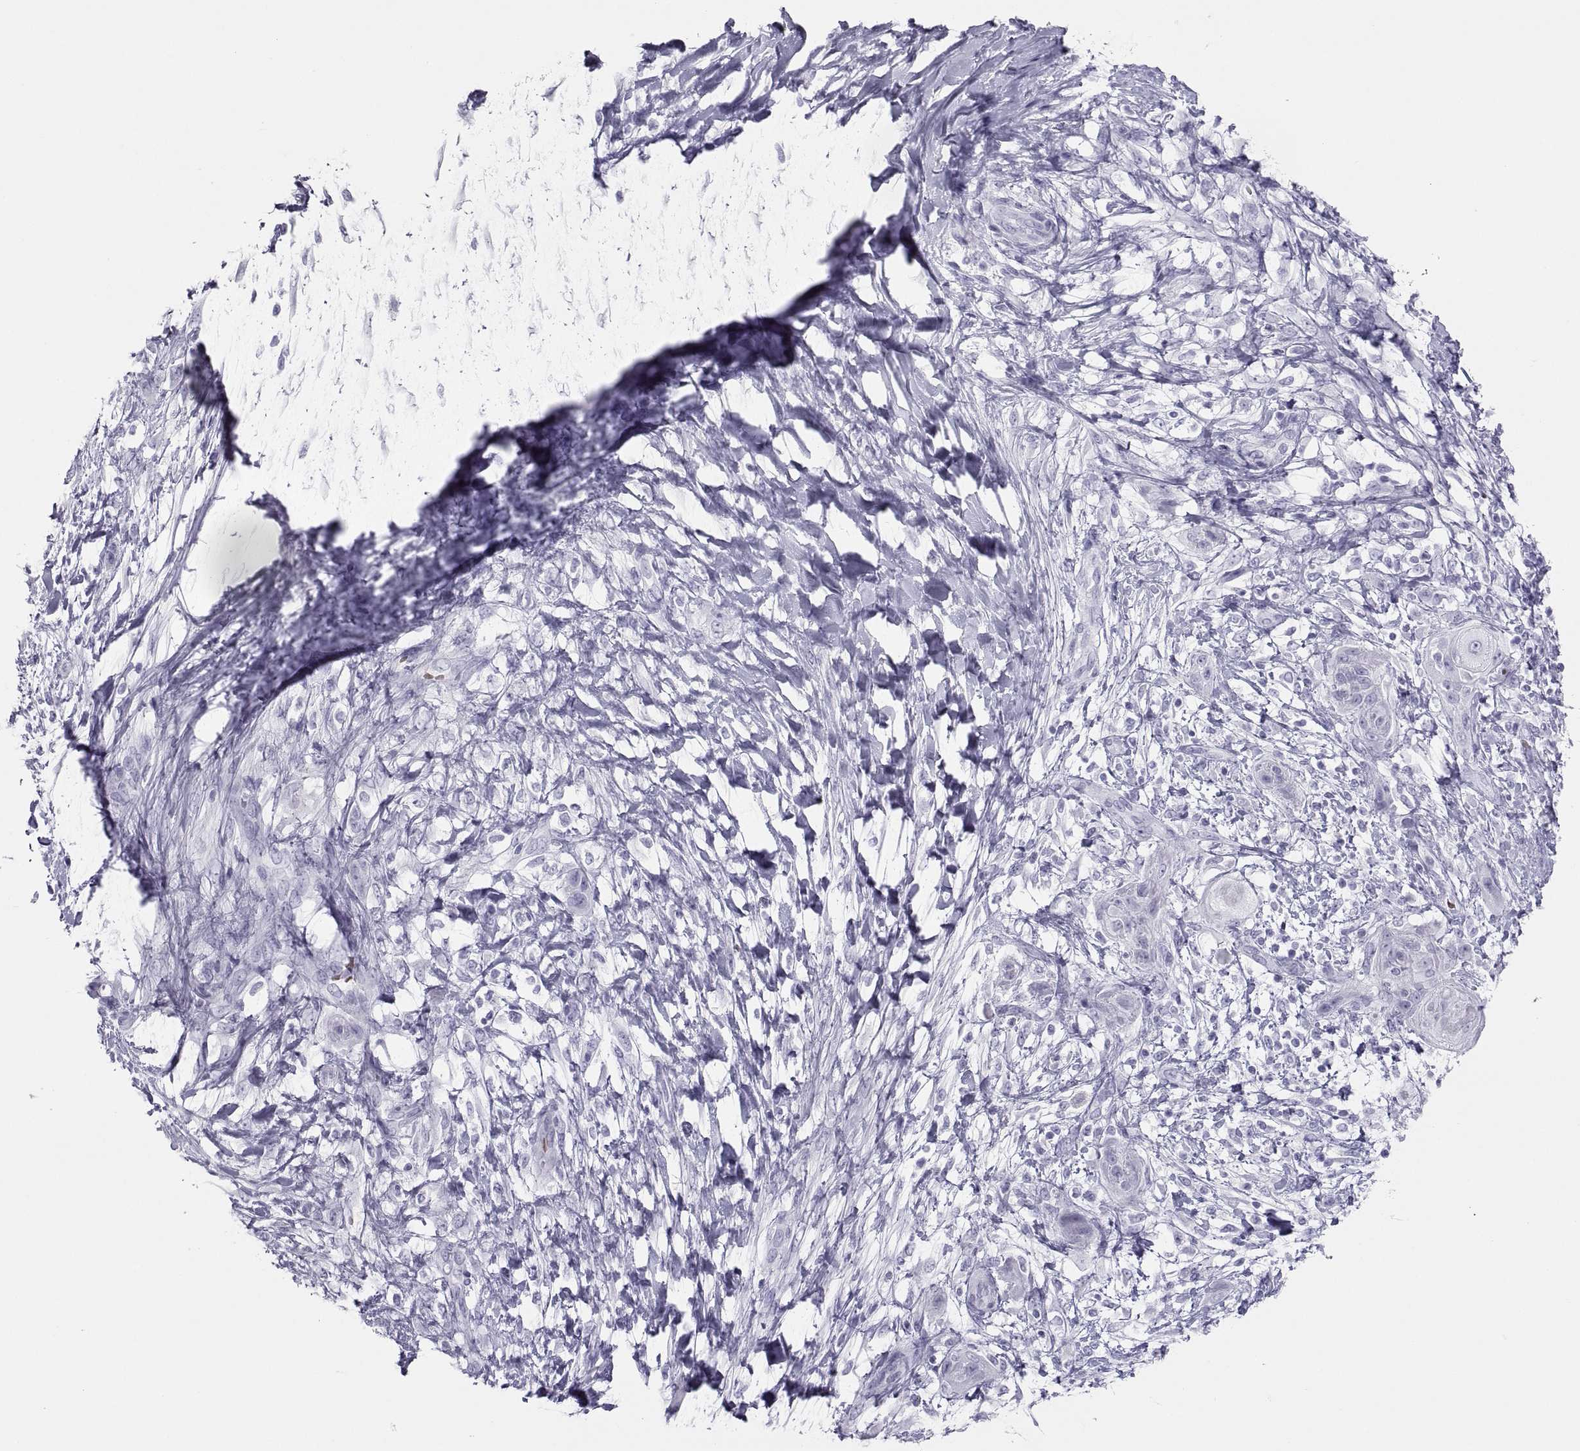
{"staining": {"intensity": "negative", "quantity": "none", "location": "none"}, "tissue": "skin cancer", "cell_type": "Tumor cells", "image_type": "cancer", "snomed": [{"axis": "morphology", "description": "Squamous cell carcinoma, NOS"}, {"axis": "topography", "description": "Skin"}], "caption": "High power microscopy image of an immunohistochemistry (IHC) image of squamous cell carcinoma (skin), revealing no significant staining in tumor cells.", "gene": "SEMG1", "patient": {"sex": "male", "age": 62}}